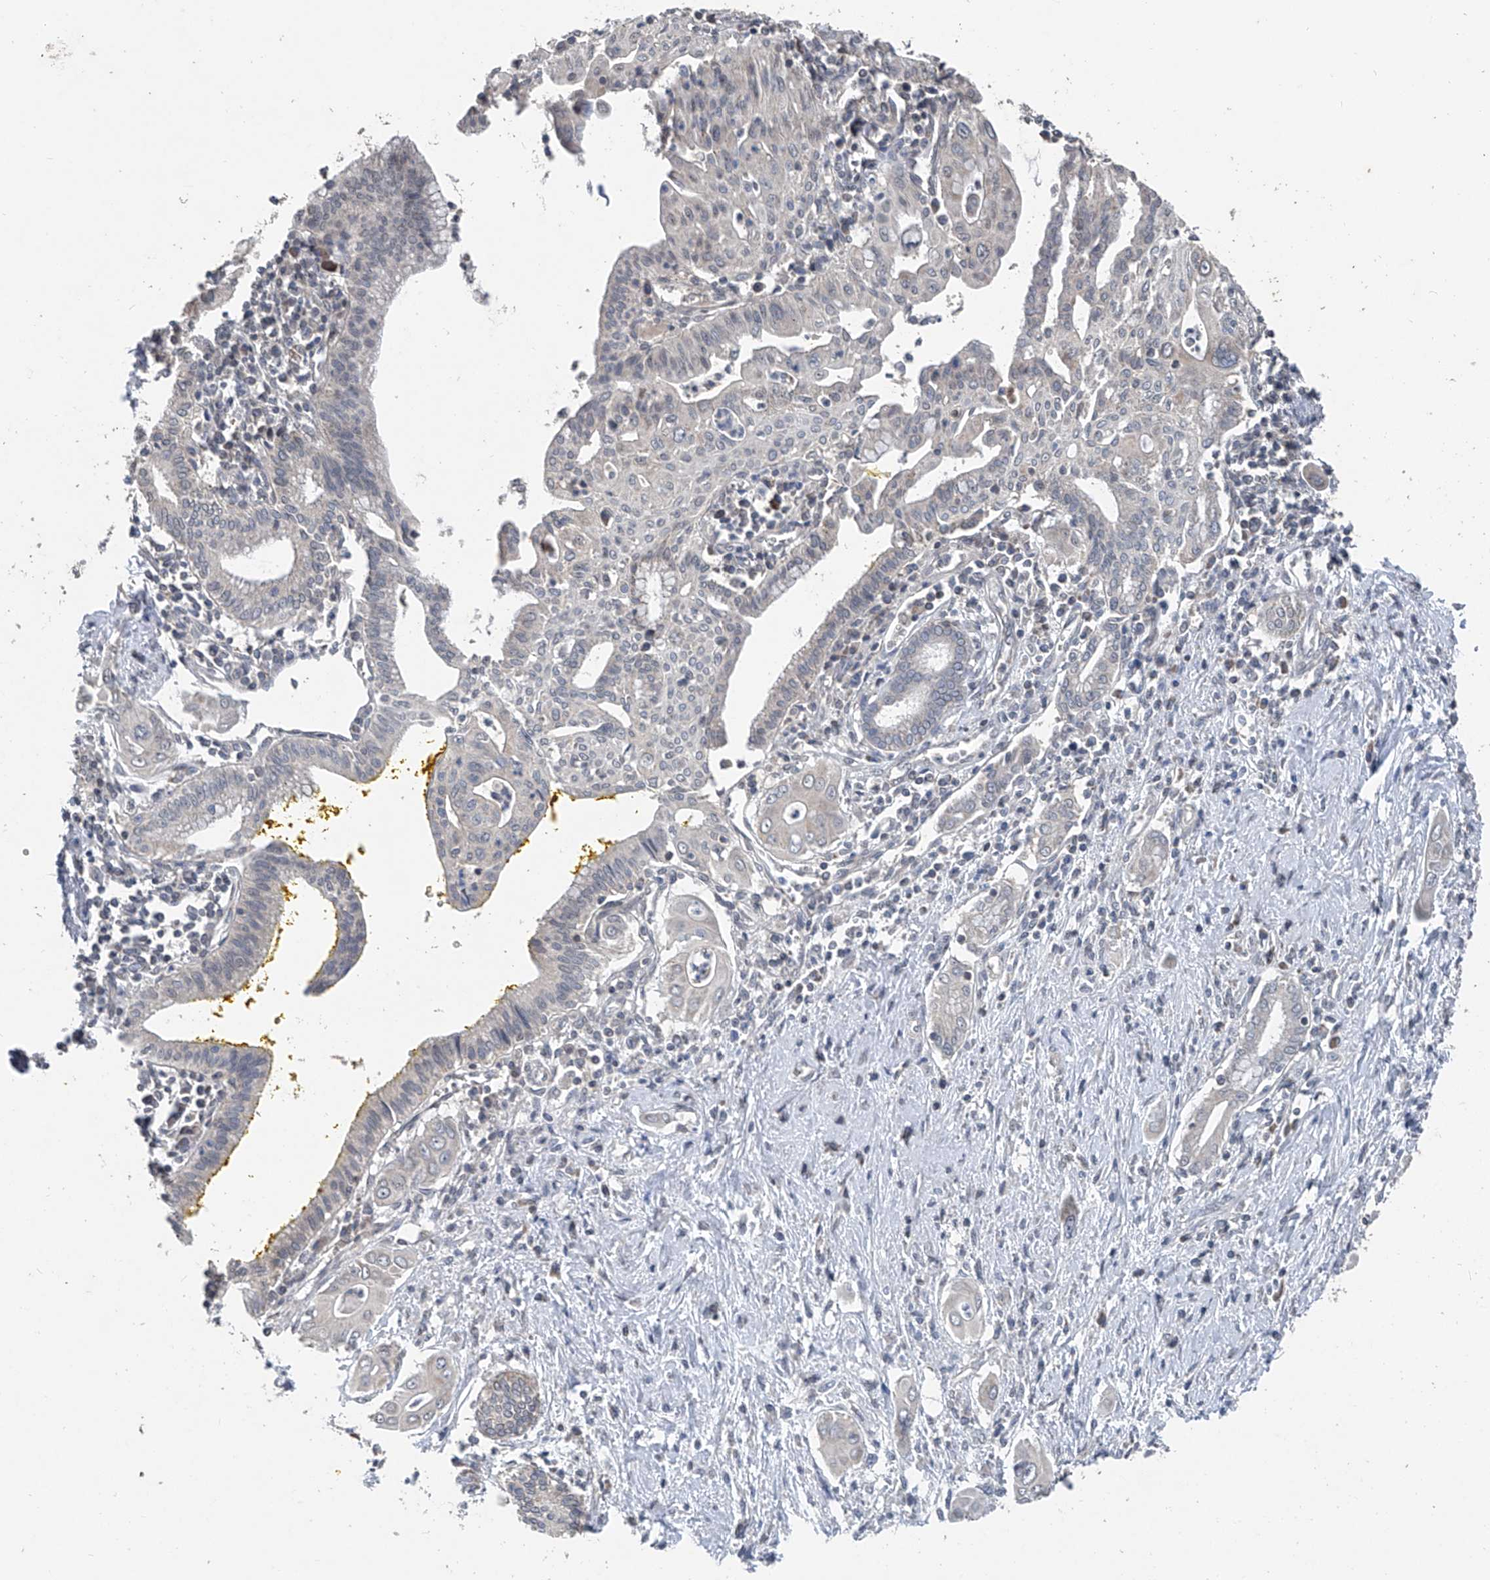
{"staining": {"intensity": "negative", "quantity": "none", "location": "none"}, "tissue": "pancreatic cancer", "cell_type": "Tumor cells", "image_type": "cancer", "snomed": [{"axis": "morphology", "description": "Adenocarcinoma, NOS"}, {"axis": "topography", "description": "Pancreas"}], "caption": "Human pancreatic cancer stained for a protein using immunohistochemistry (IHC) reveals no staining in tumor cells.", "gene": "BCKDHB", "patient": {"sex": "male", "age": 58}}